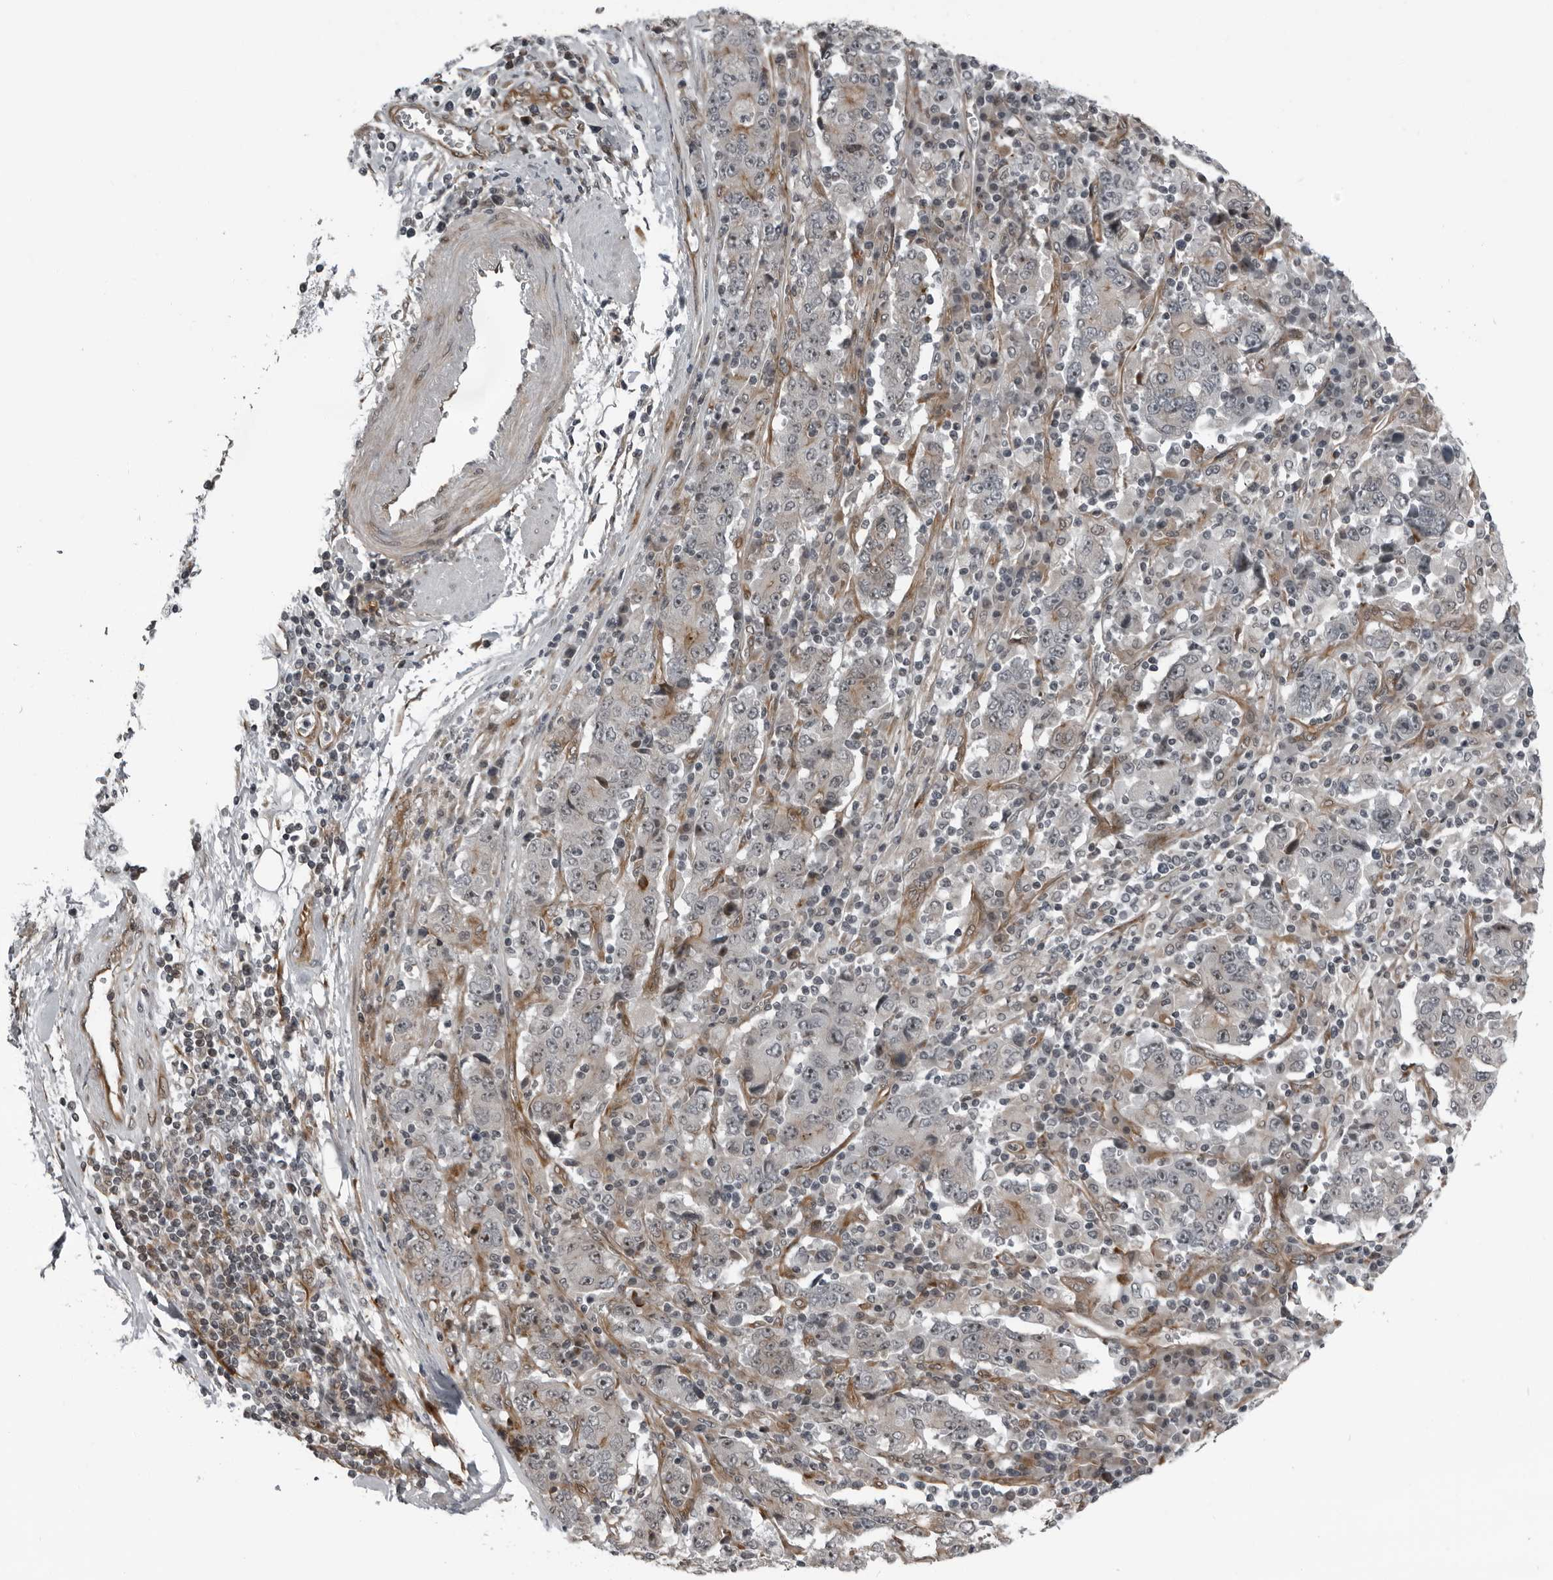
{"staining": {"intensity": "negative", "quantity": "none", "location": "none"}, "tissue": "stomach cancer", "cell_type": "Tumor cells", "image_type": "cancer", "snomed": [{"axis": "morphology", "description": "Normal tissue, NOS"}, {"axis": "morphology", "description": "Adenocarcinoma, NOS"}, {"axis": "topography", "description": "Stomach, upper"}, {"axis": "topography", "description": "Stomach"}], "caption": "This is an IHC image of human adenocarcinoma (stomach). There is no expression in tumor cells.", "gene": "FAM102B", "patient": {"sex": "male", "age": 59}}